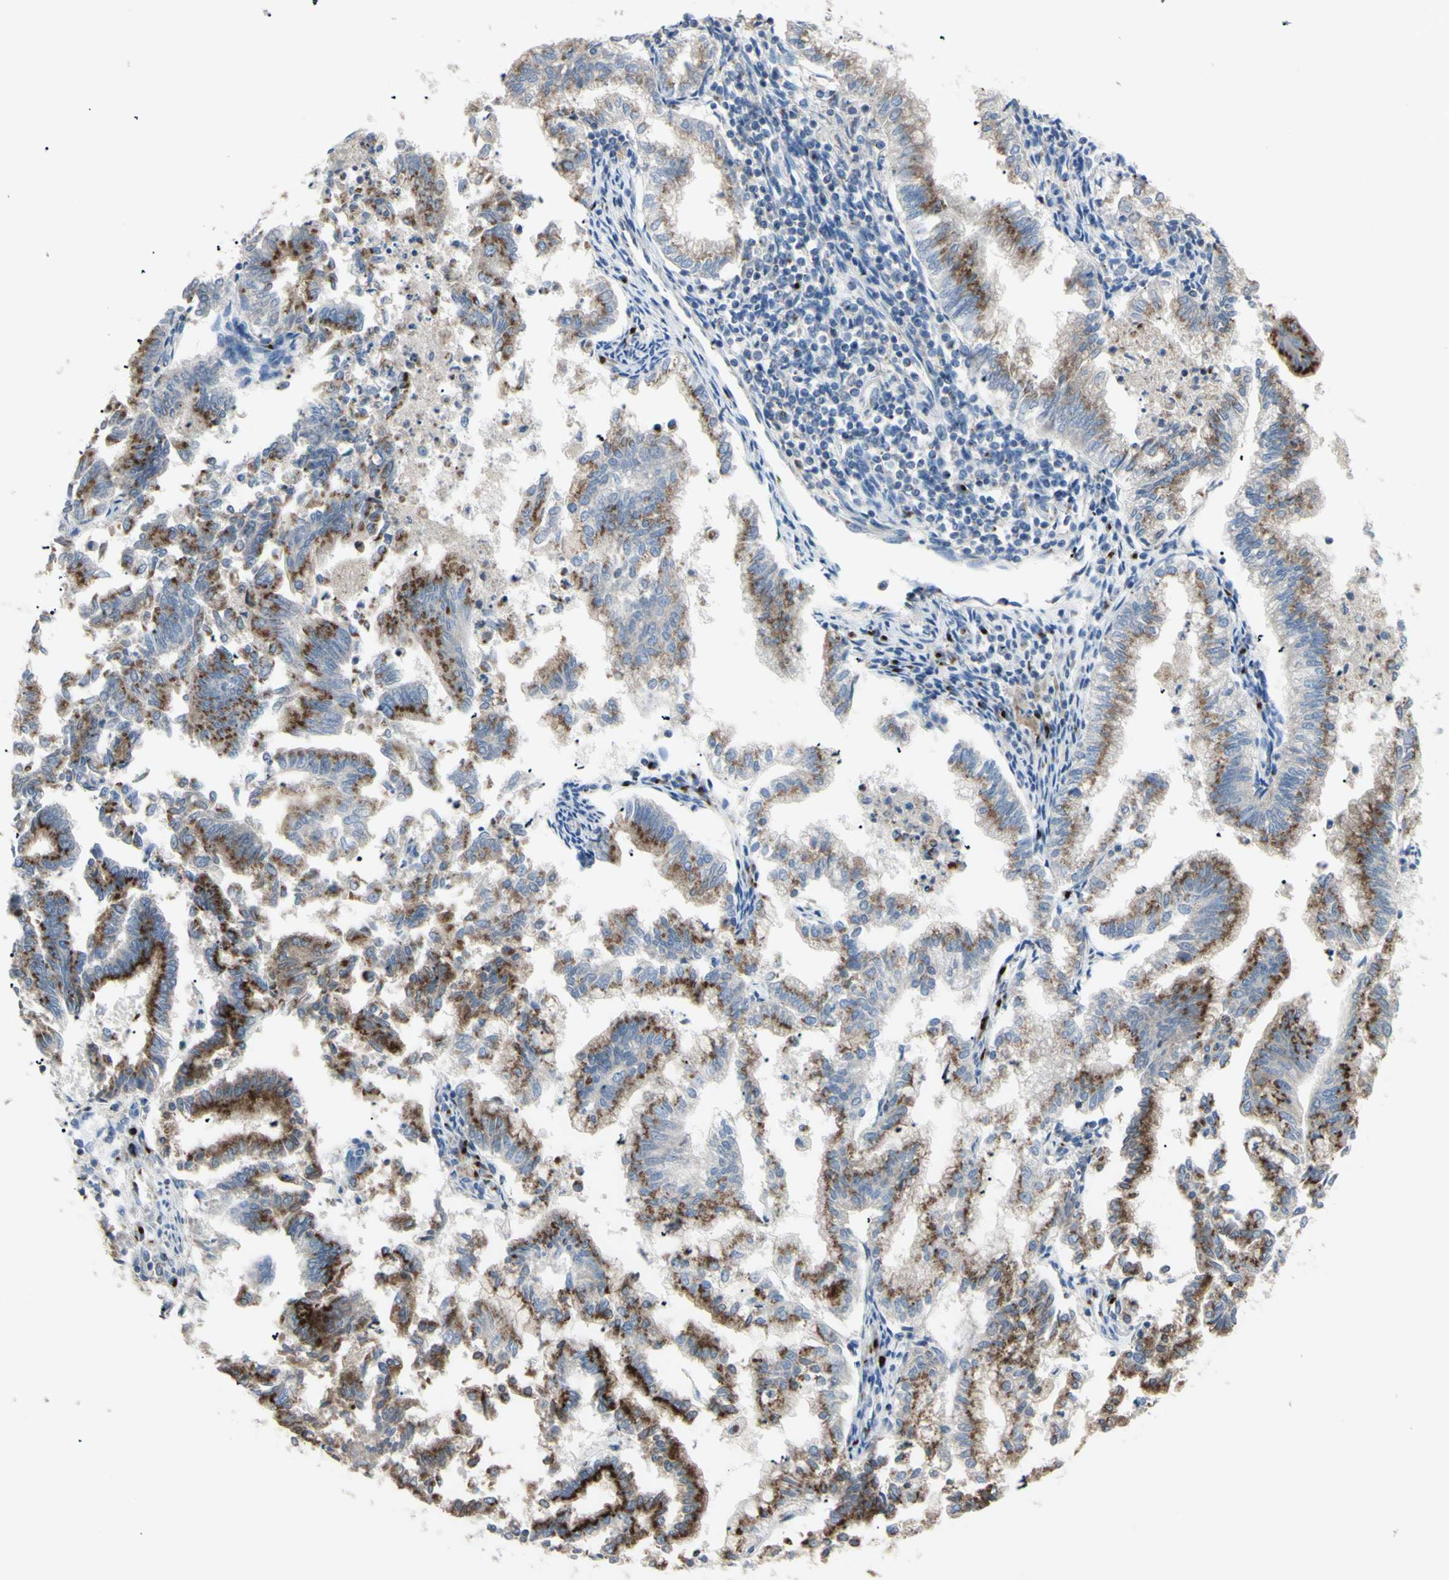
{"staining": {"intensity": "moderate", "quantity": ">75%", "location": "cytoplasmic/membranous"}, "tissue": "endometrial cancer", "cell_type": "Tumor cells", "image_type": "cancer", "snomed": [{"axis": "morphology", "description": "Necrosis, NOS"}, {"axis": "morphology", "description": "Adenocarcinoma, NOS"}, {"axis": "topography", "description": "Endometrium"}], "caption": "Protein staining of endometrial cancer (adenocarcinoma) tissue demonstrates moderate cytoplasmic/membranous positivity in approximately >75% of tumor cells.", "gene": "B4GALT3", "patient": {"sex": "female", "age": 79}}